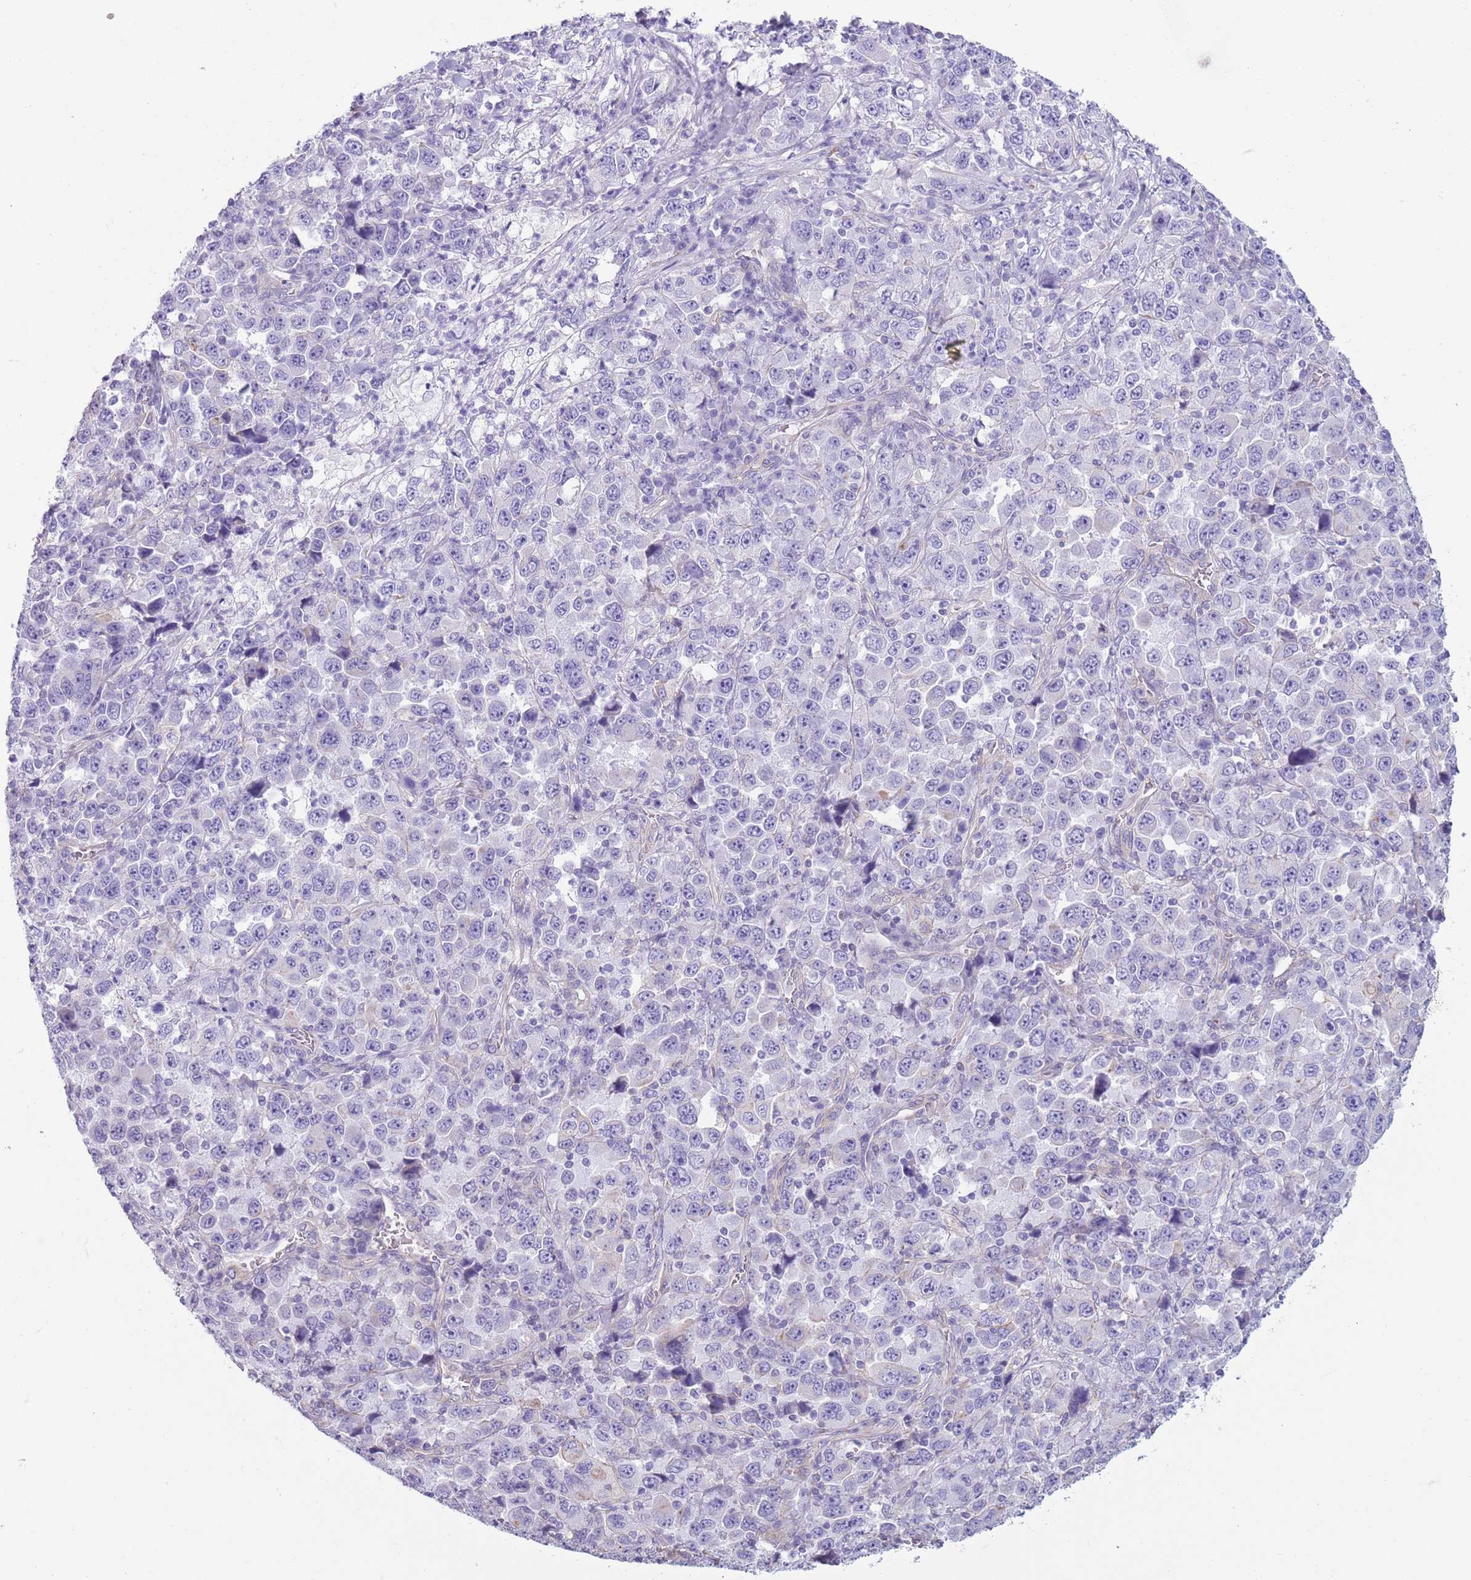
{"staining": {"intensity": "negative", "quantity": "none", "location": "none"}, "tissue": "stomach cancer", "cell_type": "Tumor cells", "image_type": "cancer", "snomed": [{"axis": "morphology", "description": "Normal tissue, NOS"}, {"axis": "morphology", "description": "Adenocarcinoma, NOS"}, {"axis": "topography", "description": "Stomach, upper"}, {"axis": "topography", "description": "Stomach"}], "caption": "Immunohistochemistry (IHC) photomicrograph of human stomach cancer (adenocarcinoma) stained for a protein (brown), which demonstrates no positivity in tumor cells. (DAB IHC visualized using brightfield microscopy, high magnification).", "gene": "RBP3", "patient": {"sex": "male", "age": 59}}